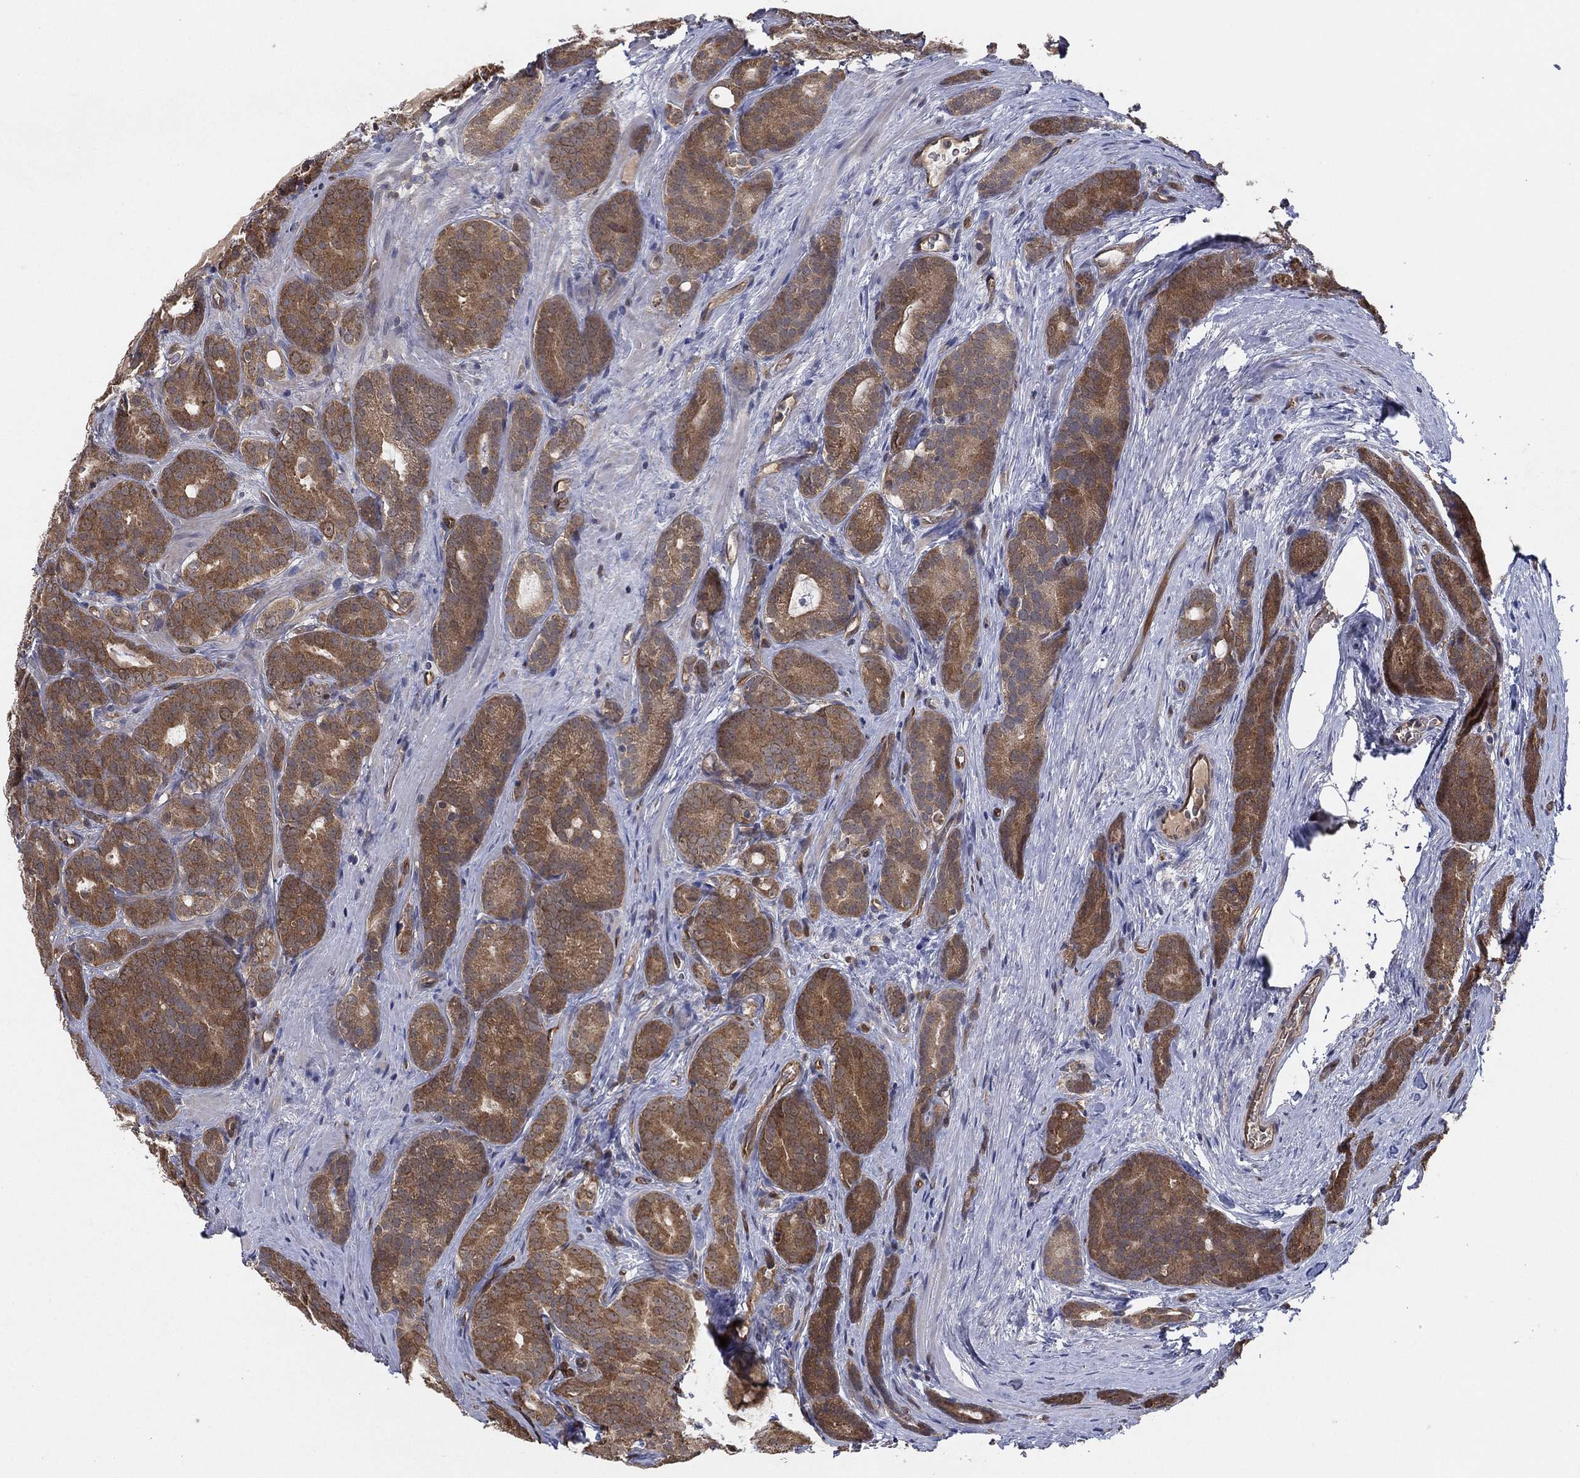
{"staining": {"intensity": "strong", "quantity": "25%-75%", "location": "cytoplasmic/membranous"}, "tissue": "prostate cancer", "cell_type": "Tumor cells", "image_type": "cancer", "snomed": [{"axis": "morphology", "description": "Adenocarcinoma, NOS"}, {"axis": "topography", "description": "Prostate"}], "caption": "The histopathology image displays a brown stain indicating the presence of a protein in the cytoplasmic/membranous of tumor cells in prostate cancer (adenocarcinoma).", "gene": "PSMG4", "patient": {"sex": "male", "age": 71}}